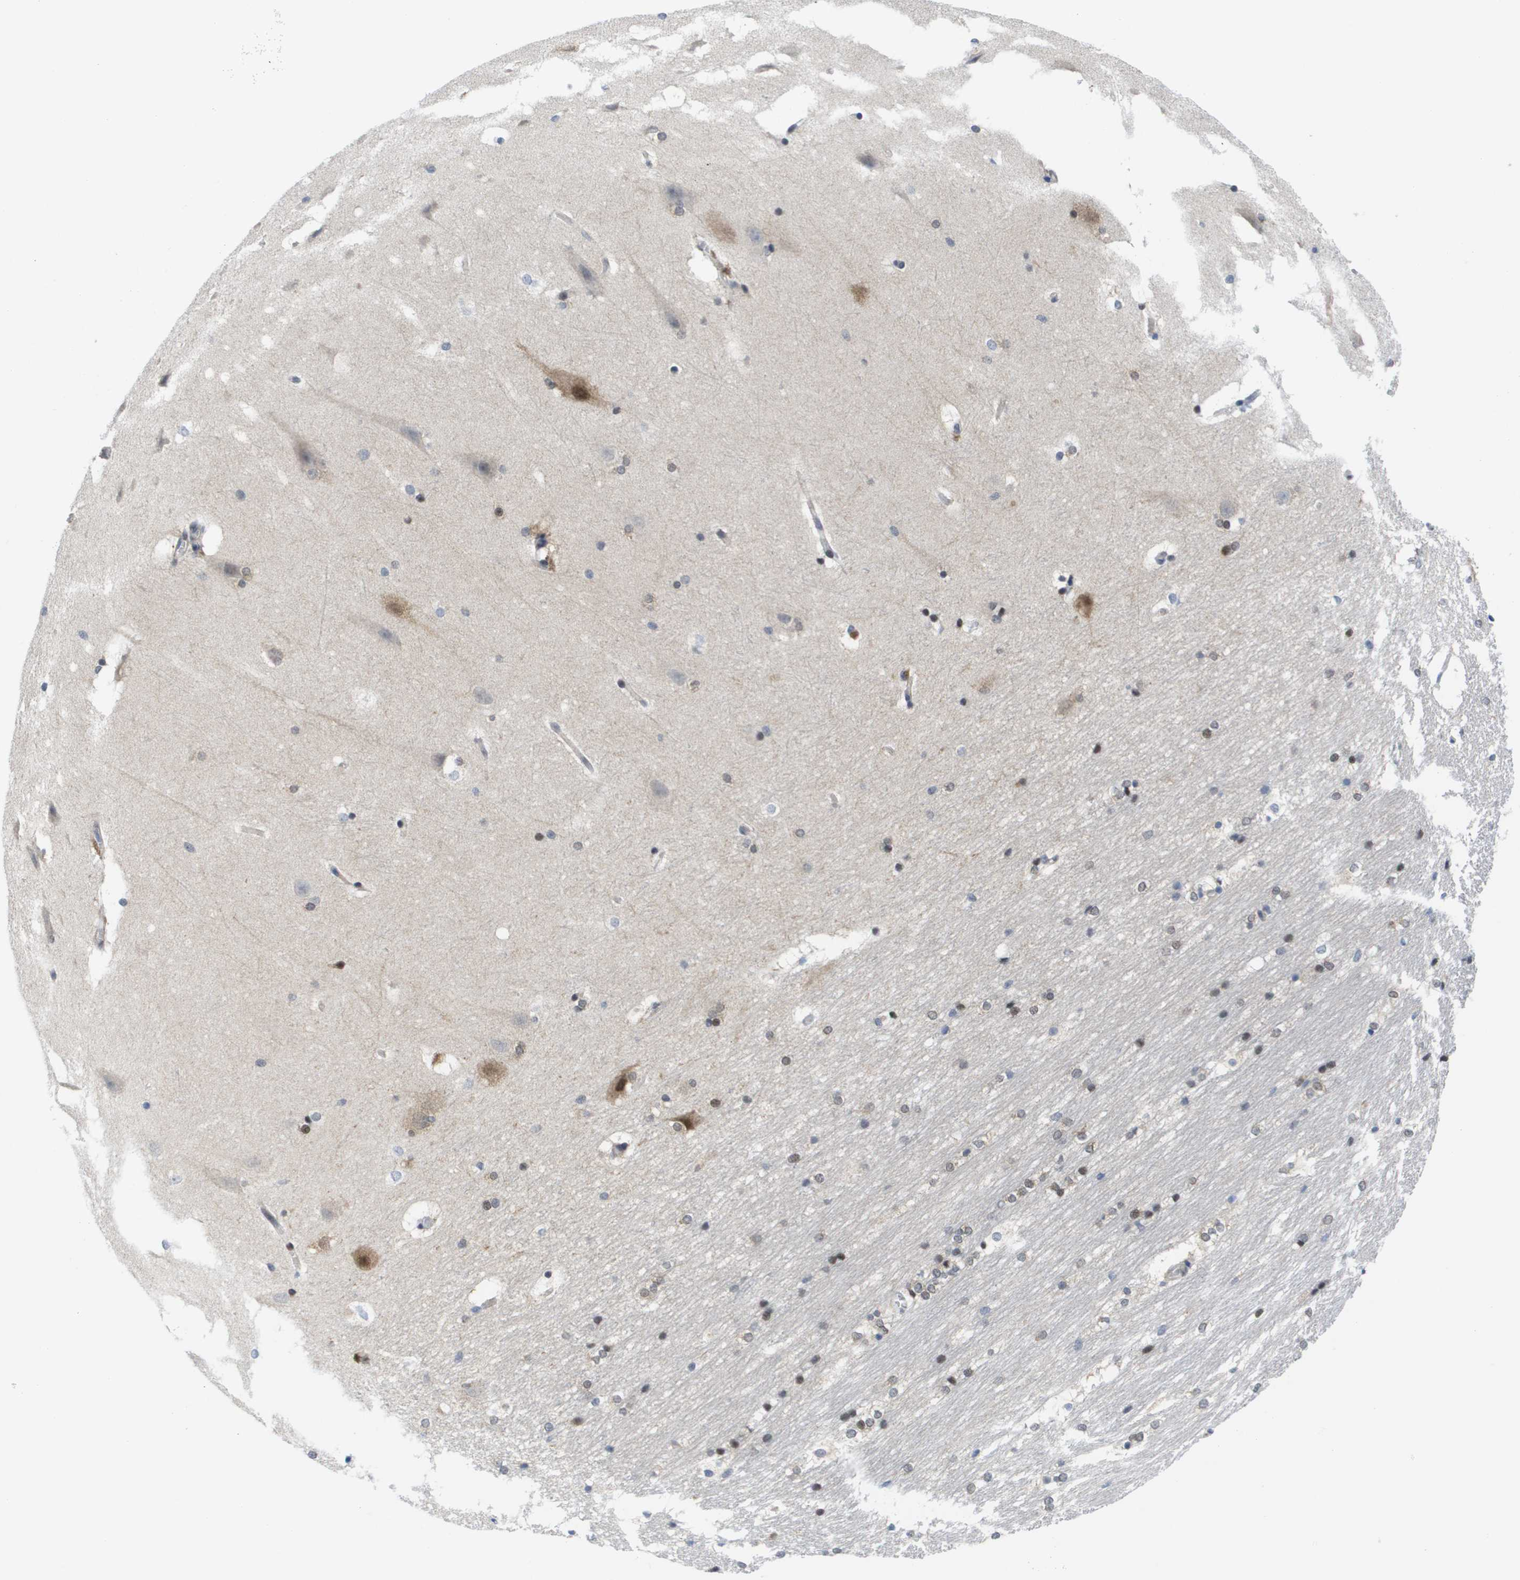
{"staining": {"intensity": "moderate", "quantity": "25%-75%", "location": "nuclear"}, "tissue": "hippocampus", "cell_type": "Glial cells", "image_type": "normal", "snomed": [{"axis": "morphology", "description": "Normal tissue, NOS"}, {"axis": "topography", "description": "Hippocampus"}], "caption": "This image shows immunohistochemistry (IHC) staining of benign human hippocampus, with medium moderate nuclear positivity in about 25%-75% of glial cells.", "gene": "FKBP4", "patient": {"sex": "female", "age": 19}}